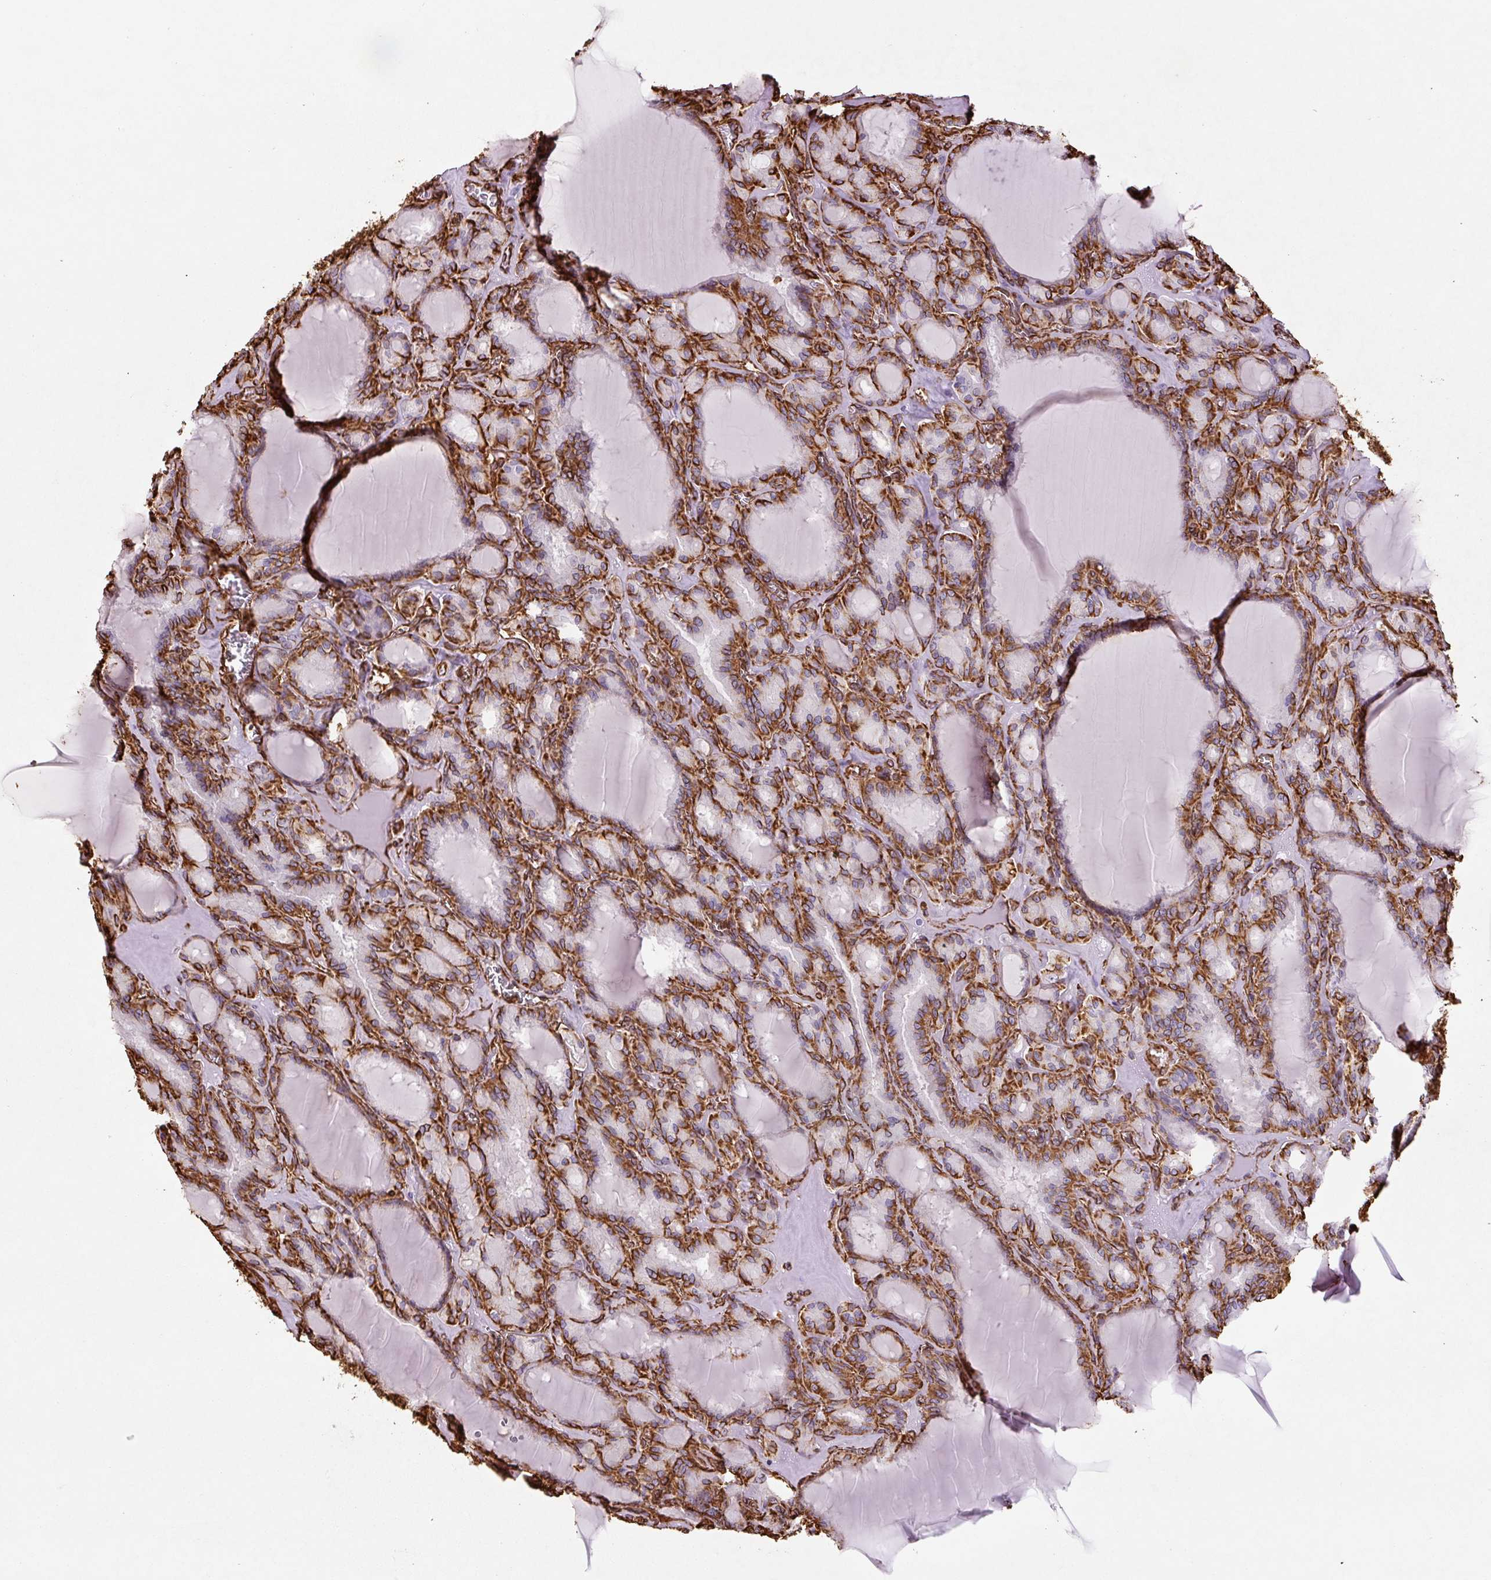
{"staining": {"intensity": "strong", "quantity": ">75%", "location": "cytoplasmic/membranous"}, "tissue": "thyroid cancer", "cell_type": "Tumor cells", "image_type": "cancer", "snomed": [{"axis": "morphology", "description": "Papillary adenocarcinoma, NOS"}, {"axis": "topography", "description": "Thyroid gland"}], "caption": "Thyroid cancer stained with immunohistochemistry (IHC) displays strong cytoplasmic/membranous positivity in about >75% of tumor cells.", "gene": "VIM", "patient": {"sex": "male", "age": 87}}